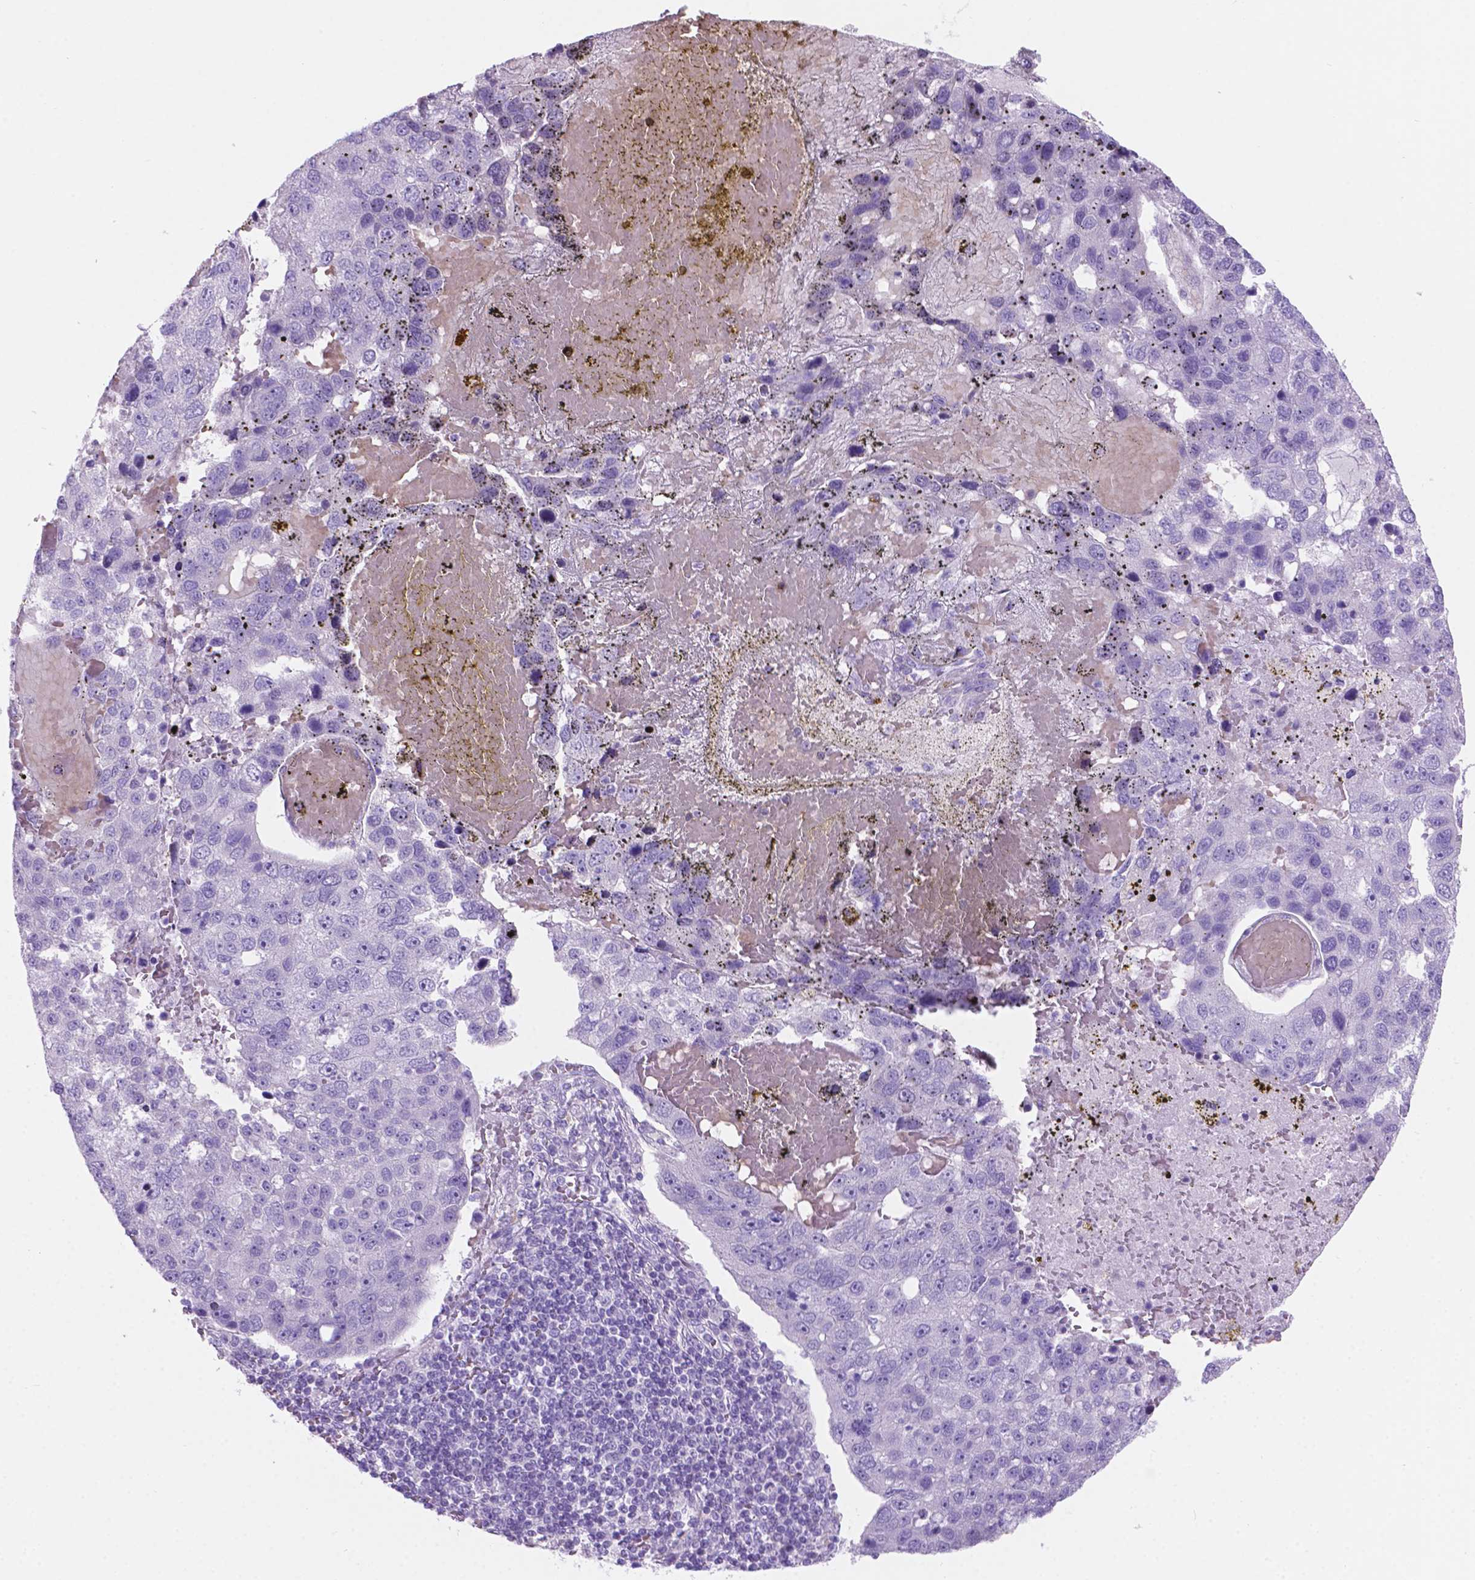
{"staining": {"intensity": "negative", "quantity": "none", "location": "none"}, "tissue": "pancreatic cancer", "cell_type": "Tumor cells", "image_type": "cancer", "snomed": [{"axis": "morphology", "description": "Adenocarcinoma, NOS"}, {"axis": "topography", "description": "Pancreas"}], "caption": "This is an immunohistochemistry (IHC) image of human pancreatic cancer (adenocarcinoma). There is no positivity in tumor cells.", "gene": "GRIN2B", "patient": {"sex": "female", "age": 61}}